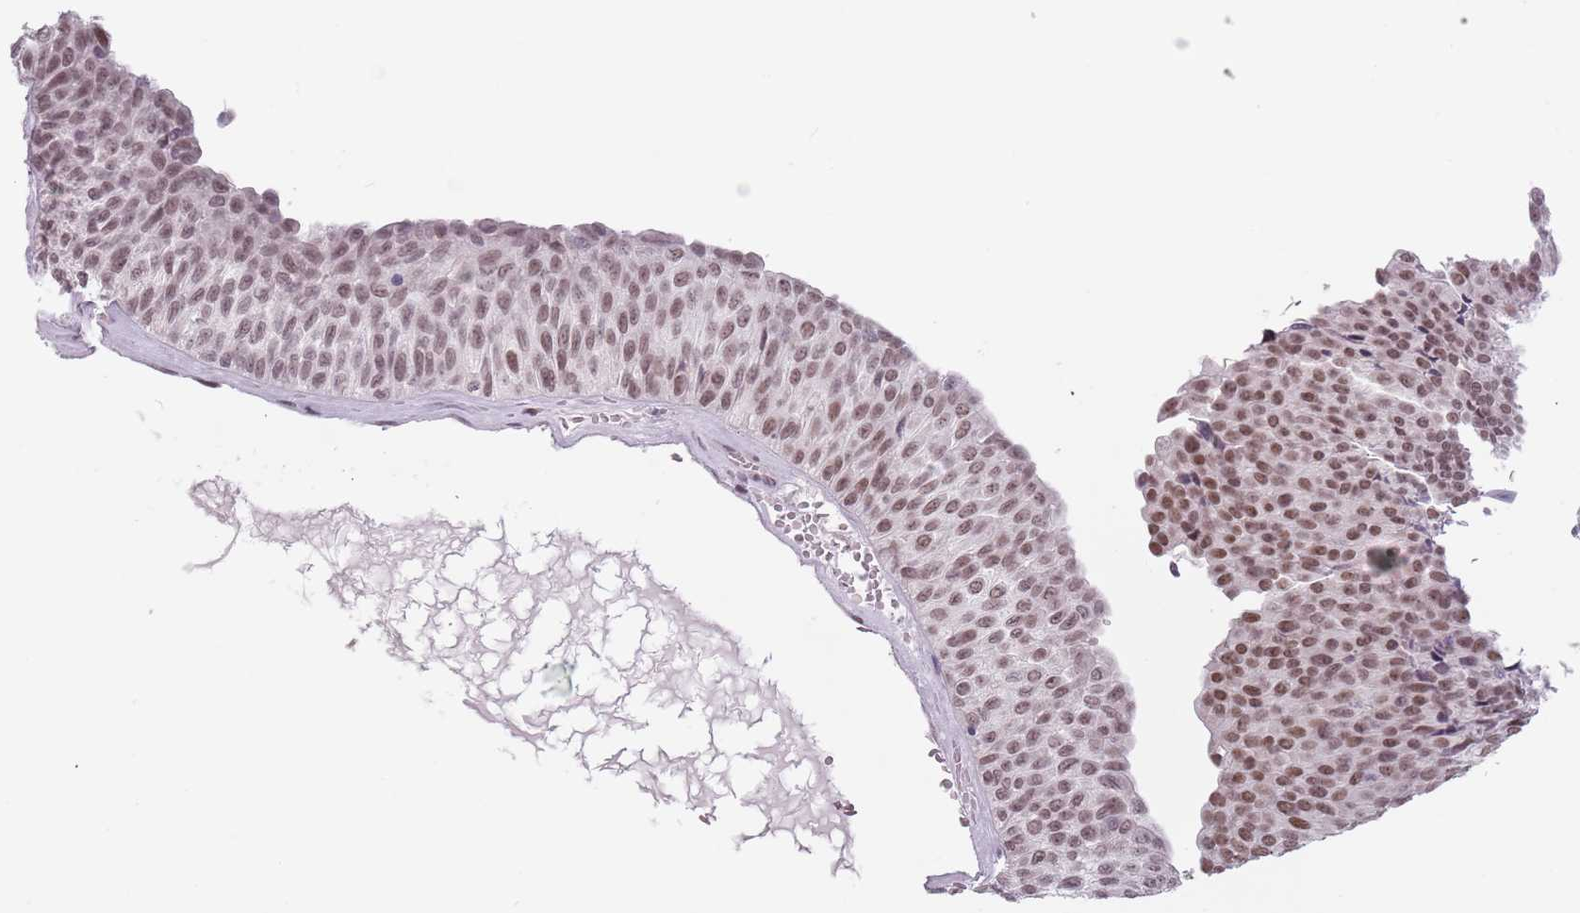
{"staining": {"intensity": "moderate", "quantity": "25%-75%", "location": "nuclear"}, "tissue": "urothelial cancer", "cell_type": "Tumor cells", "image_type": "cancer", "snomed": [{"axis": "morphology", "description": "Urothelial carcinoma, Low grade"}, {"axis": "topography", "description": "Urinary bladder"}], "caption": "Human urothelial cancer stained for a protein (brown) displays moderate nuclear positive staining in about 25%-75% of tumor cells.", "gene": "PTCHD1", "patient": {"sex": "male", "age": 78}}